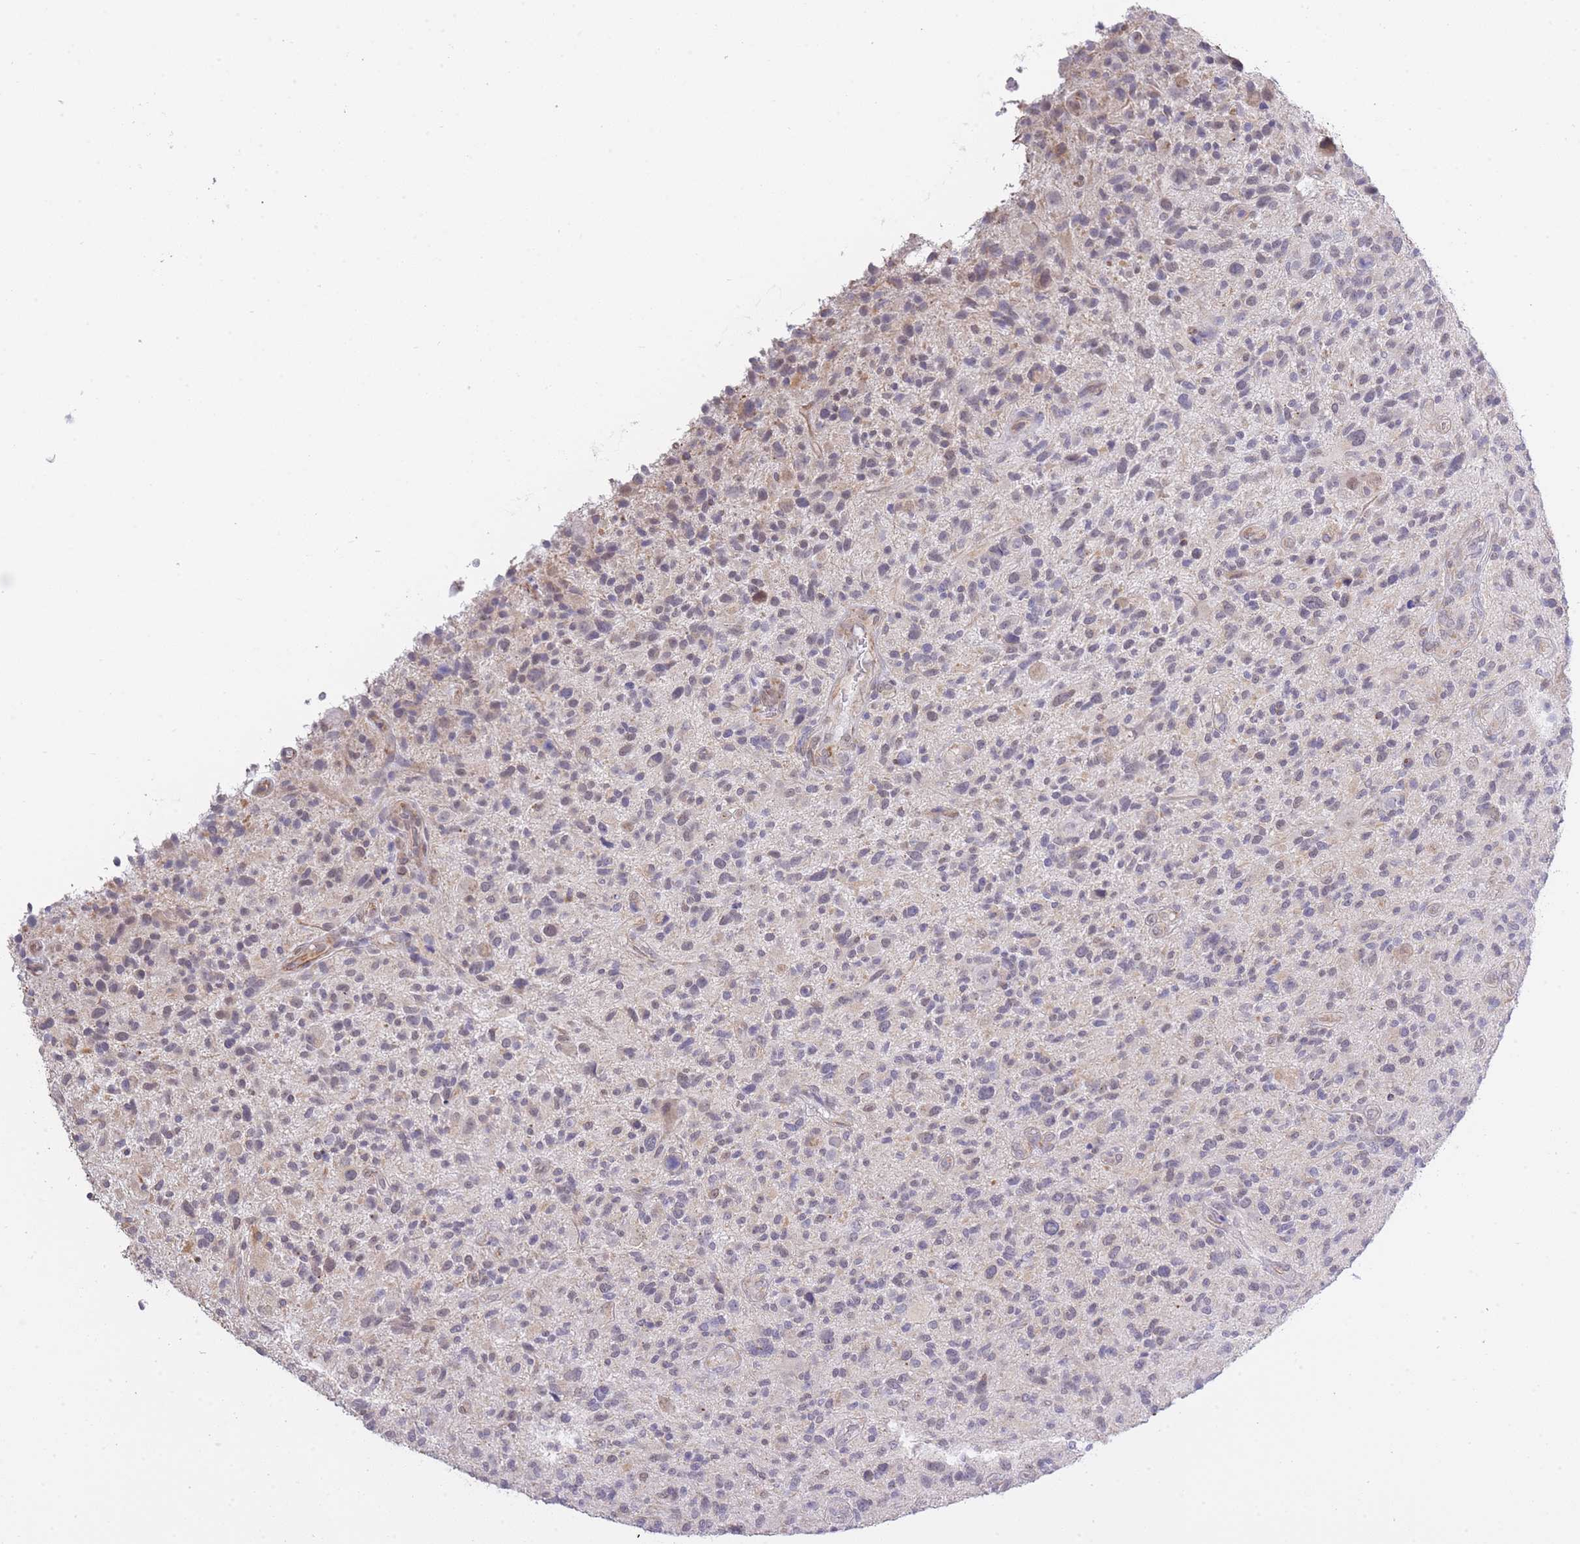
{"staining": {"intensity": "negative", "quantity": "none", "location": "none"}, "tissue": "glioma", "cell_type": "Tumor cells", "image_type": "cancer", "snomed": [{"axis": "morphology", "description": "Glioma, malignant, High grade"}, {"axis": "topography", "description": "Brain"}], "caption": "High magnification brightfield microscopy of glioma stained with DAB (brown) and counterstained with hematoxylin (blue): tumor cells show no significant positivity. Nuclei are stained in blue.", "gene": "CTBP1", "patient": {"sex": "male", "age": 47}}